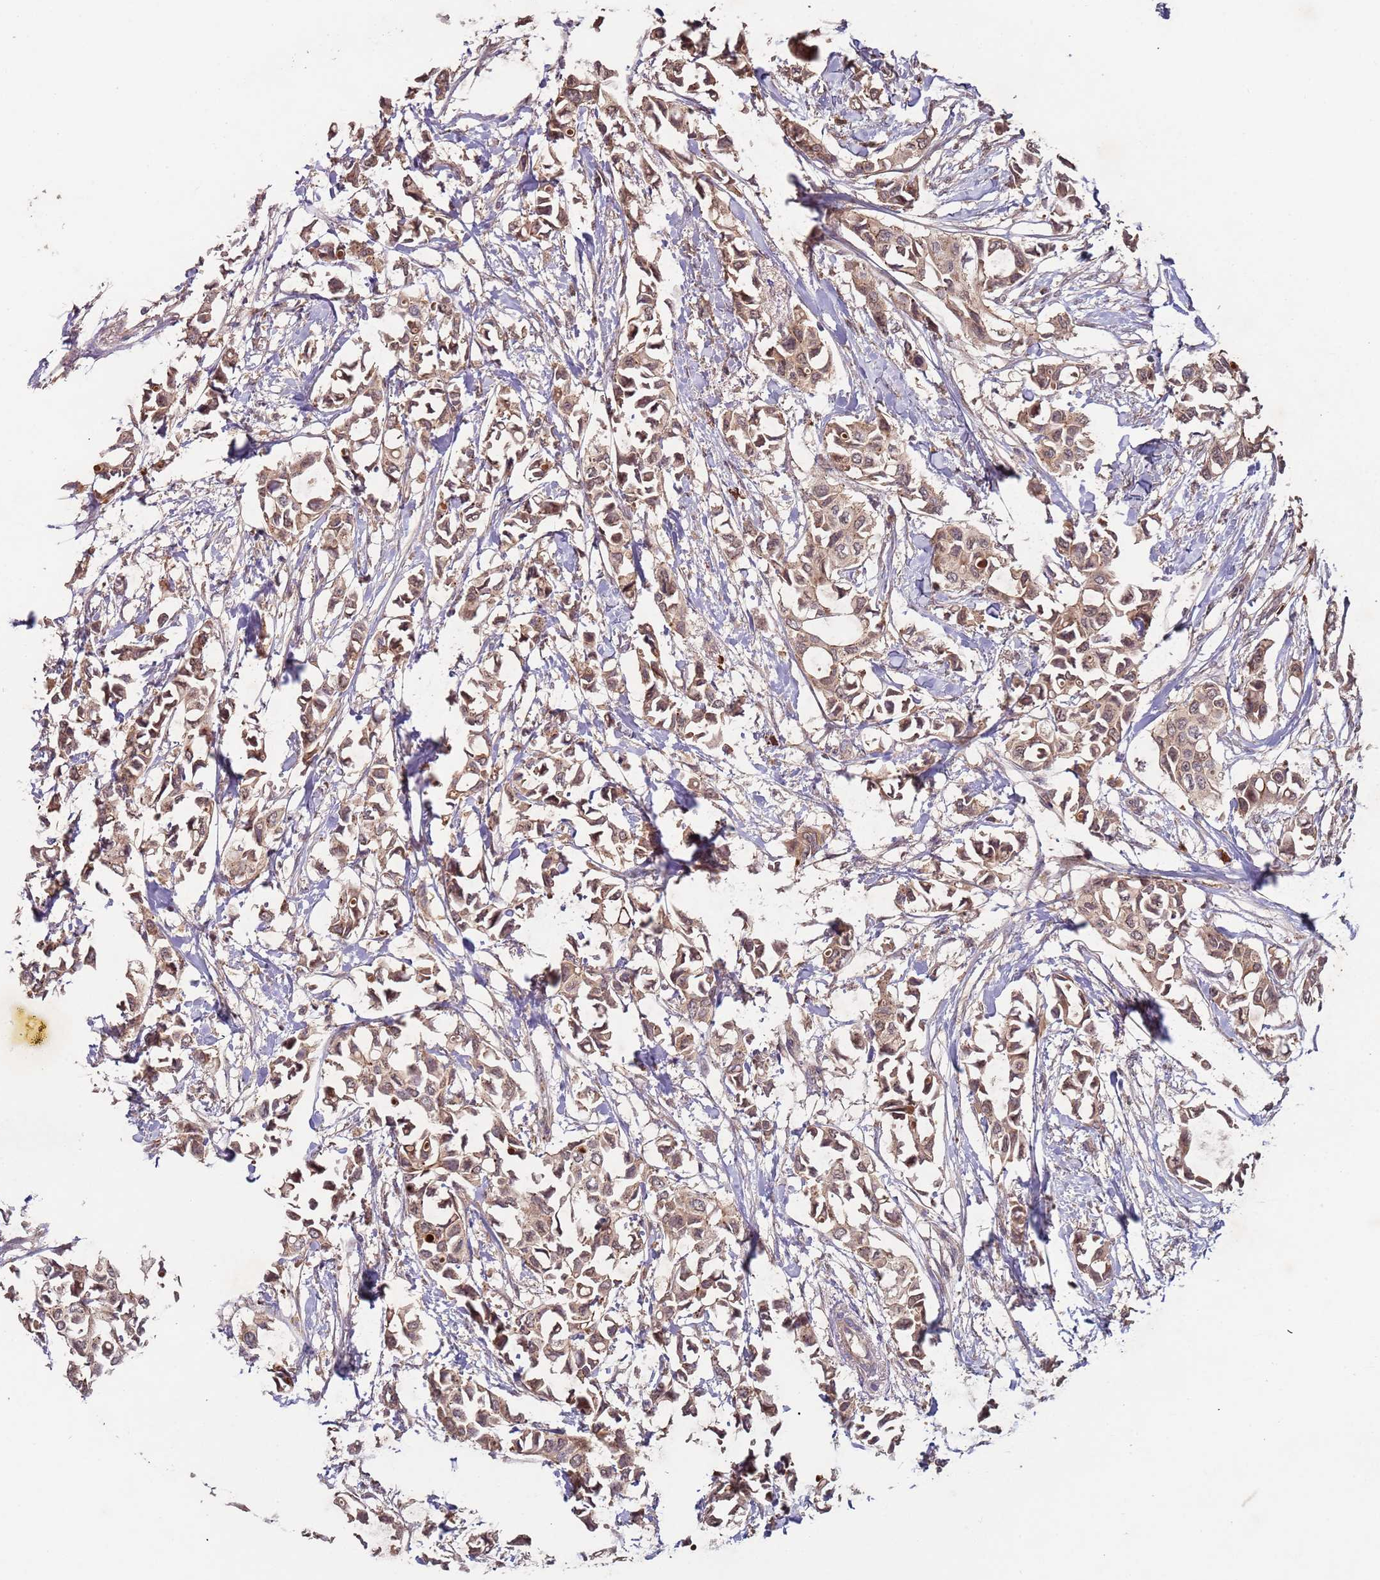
{"staining": {"intensity": "moderate", "quantity": ">75%", "location": "cytoplasmic/membranous"}, "tissue": "breast cancer", "cell_type": "Tumor cells", "image_type": "cancer", "snomed": [{"axis": "morphology", "description": "Duct carcinoma"}, {"axis": "topography", "description": "Breast"}], "caption": "High-power microscopy captured an immunohistochemistry (IHC) histopathology image of breast infiltrating ductal carcinoma, revealing moderate cytoplasmic/membranous expression in about >75% of tumor cells.", "gene": "KANSL1L", "patient": {"sex": "female", "age": 41}}